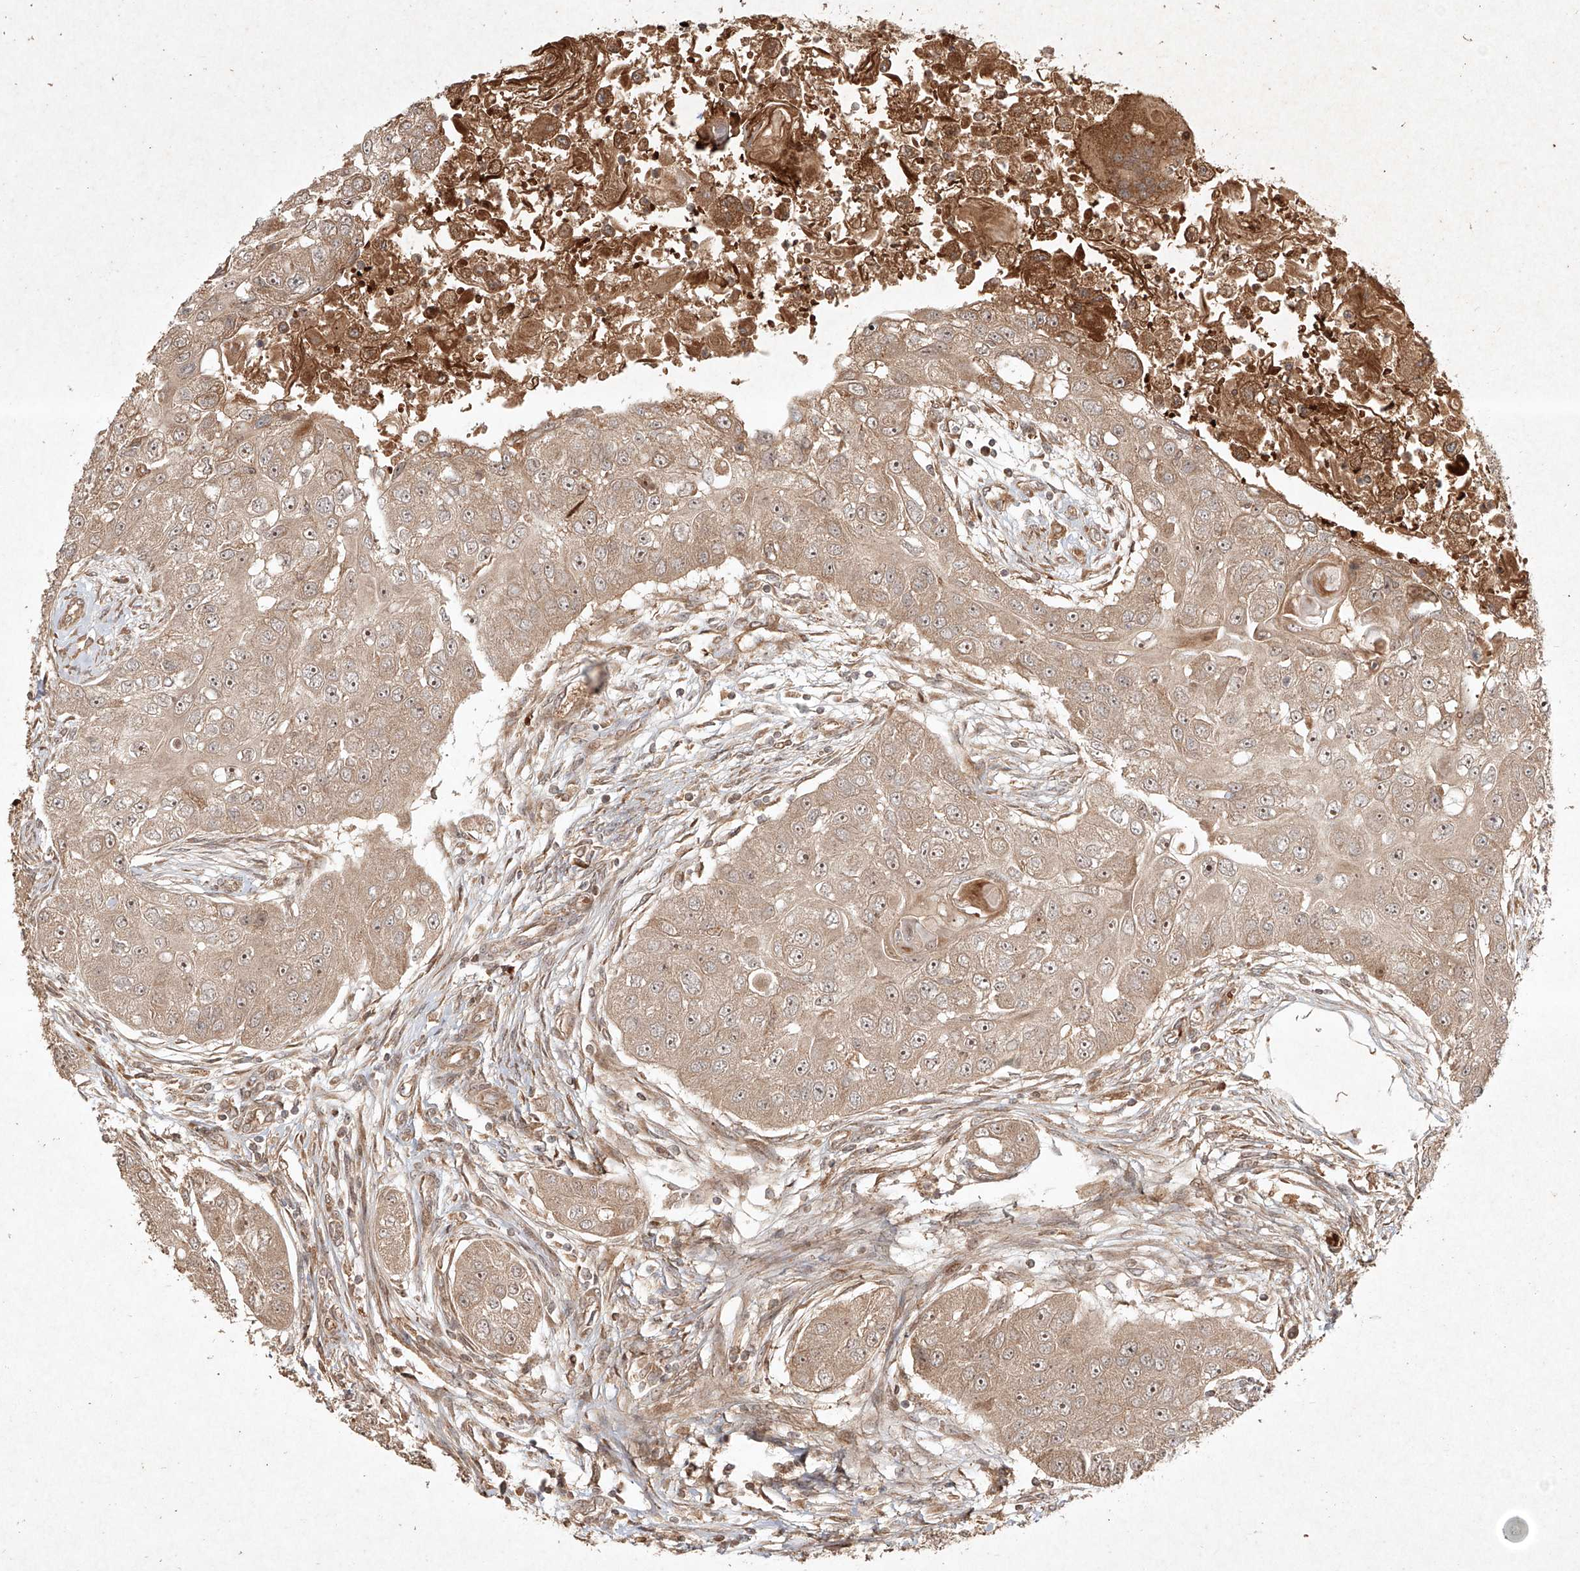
{"staining": {"intensity": "weak", "quantity": ">75%", "location": "cytoplasmic/membranous,nuclear"}, "tissue": "head and neck cancer", "cell_type": "Tumor cells", "image_type": "cancer", "snomed": [{"axis": "morphology", "description": "Normal tissue, NOS"}, {"axis": "morphology", "description": "Squamous cell carcinoma, NOS"}, {"axis": "topography", "description": "Skeletal muscle"}, {"axis": "topography", "description": "Head-Neck"}], "caption": "Tumor cells reveal weak cytoplasmic/membranous and nuclear positivity in approximately >75% of cells in head and neck squamous cell carcinoma.", "gene": "CYYR1", "patient": {"sex": "male", "age": 51}}